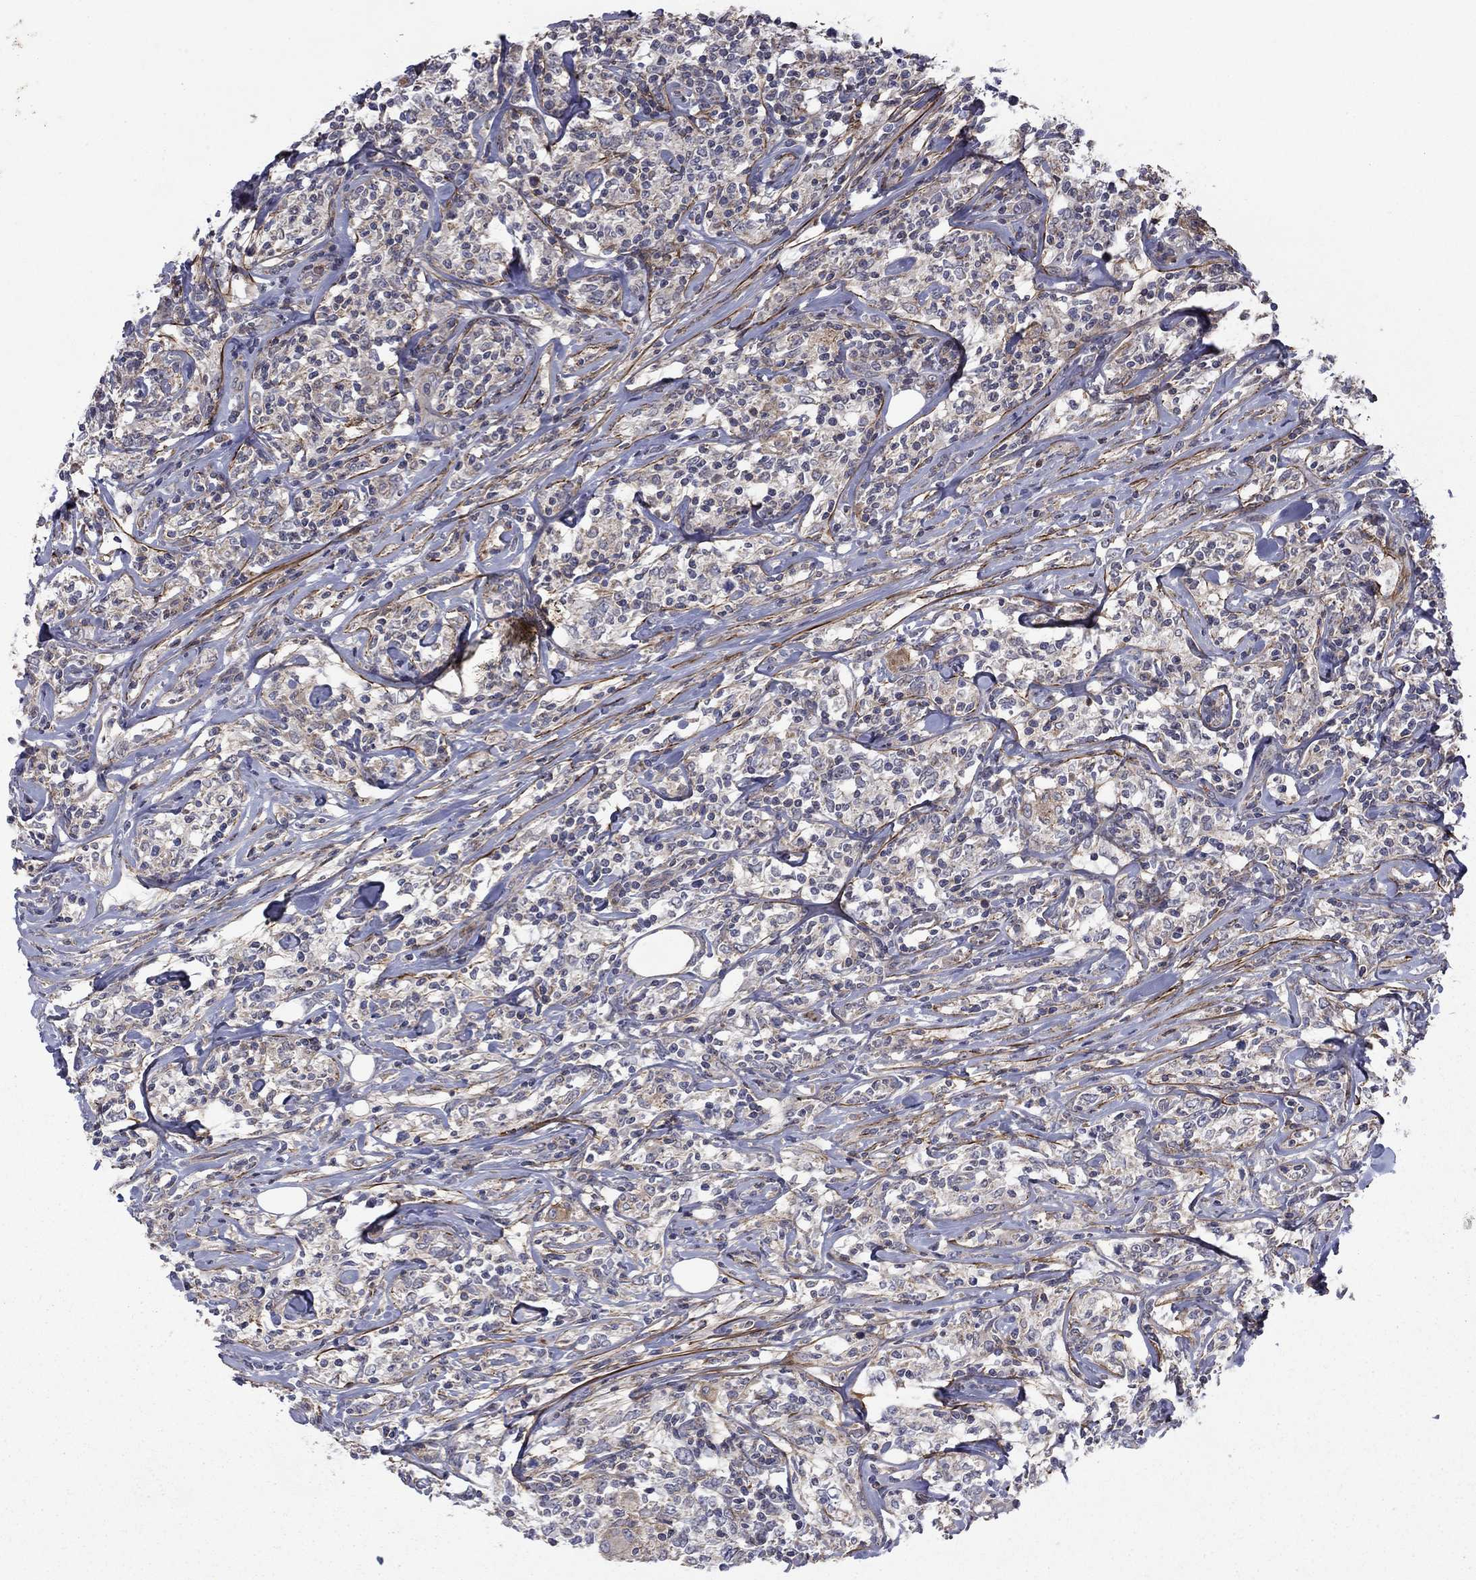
{"staining": {"intensity": "negative", "quantity": "none", "location": "none"}, "tissue": "lymphoma", "cell_type": "Tumor cells", "image_type": "cancer", "snomed": [{"axis": "morphology", "description": "Malignant lymphoma, non-Hodgkin's type, High grade"}, {"axis": "topography", "description": "Lymph node"}], "caption": "DAB immunohistochemical staining of human malignant lymphoma, non-Hodgkin's type (high-grade) demonstrates no significant staining in tumor cells.", "gene": "DOP1B", "patient": {"sex": "female", "age": 84}}